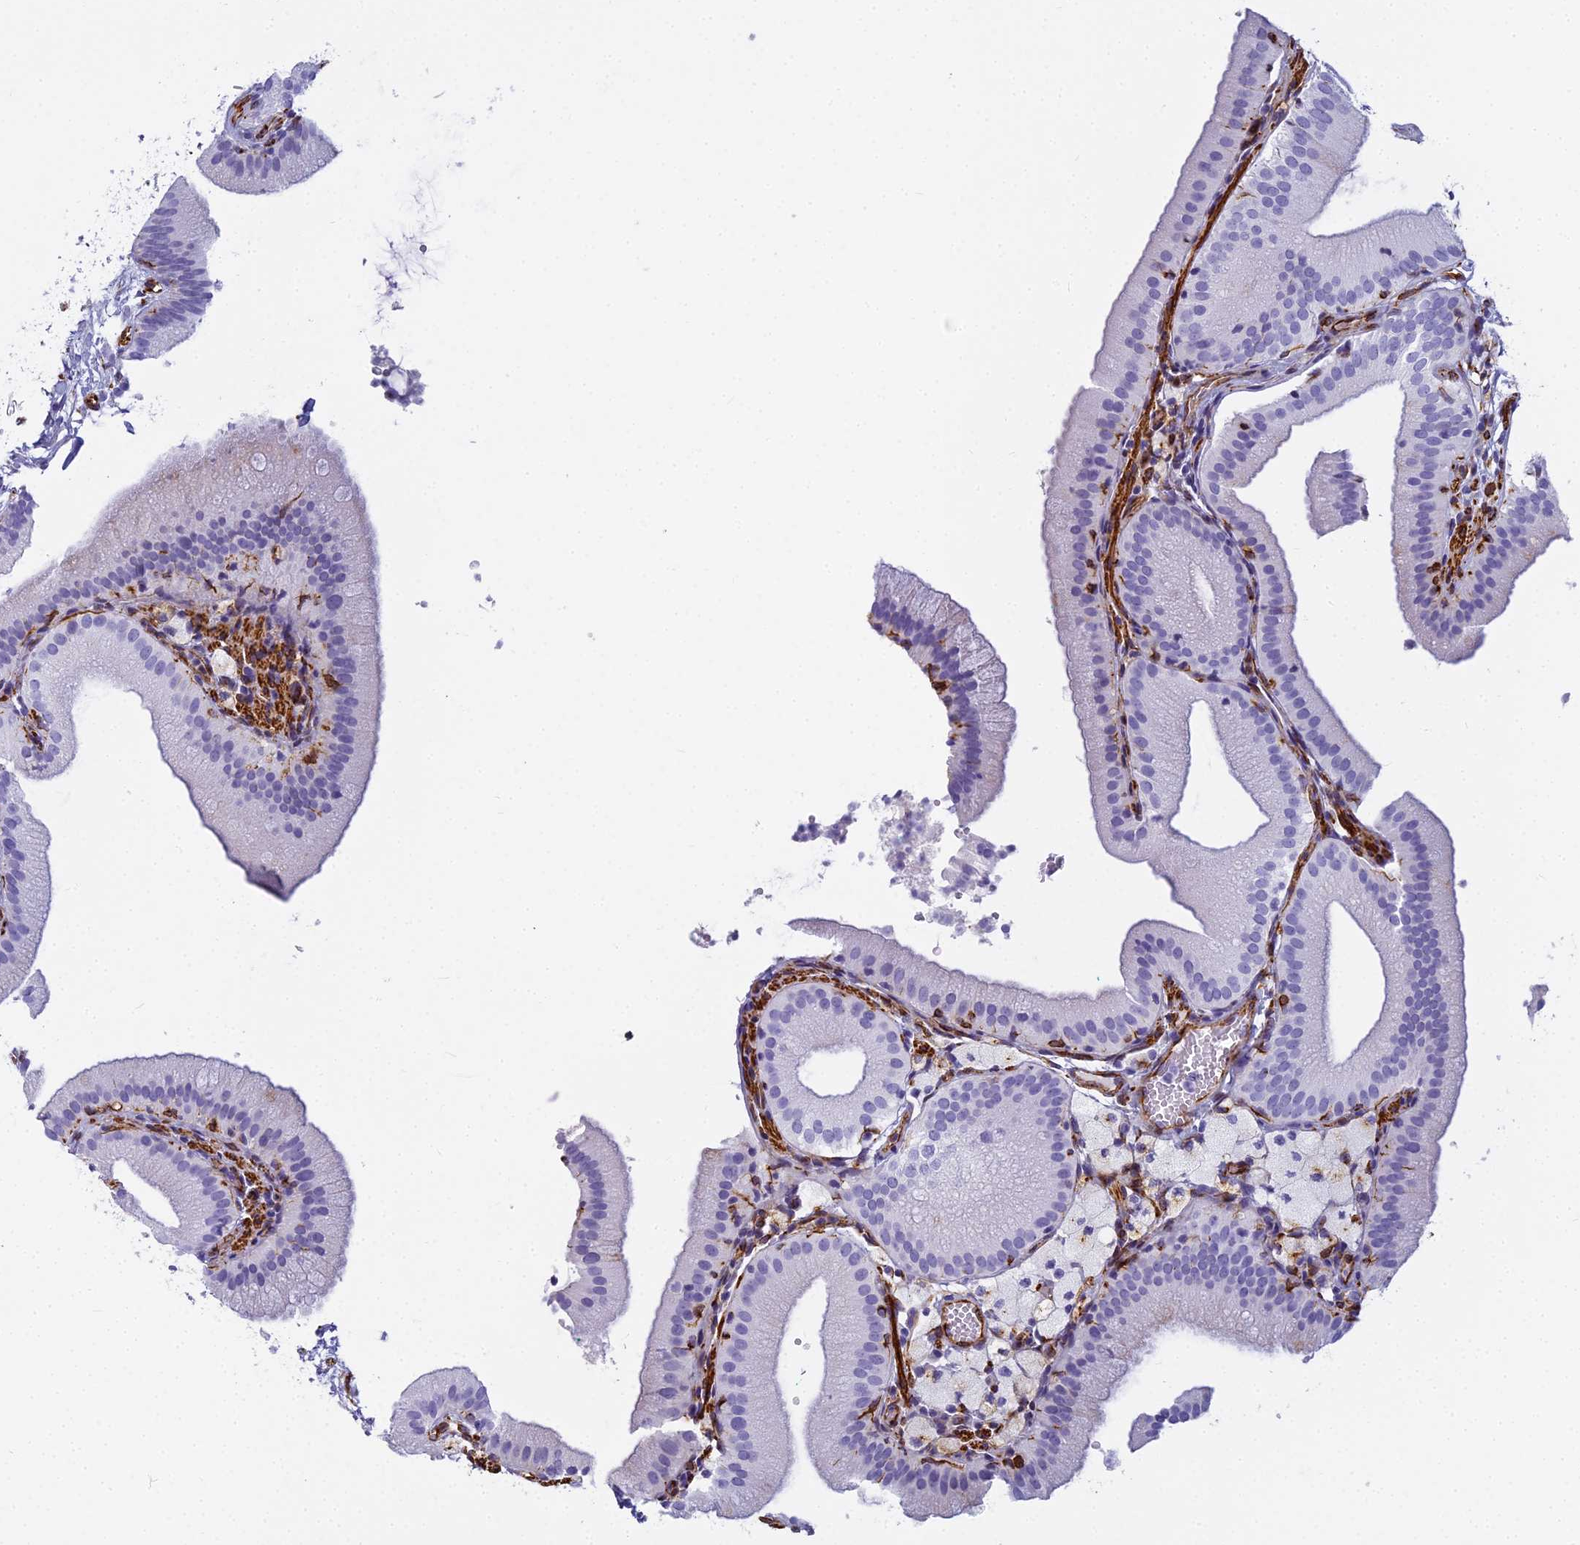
{"staining": {"intensity": "negative", "quantity": "none", "location": "none"}, "tissue": "gallbladder", "cell_type": "Glandular cells", "image_type": "normal", "snomed": [{"axis": "morphology", "description": "Normal tissue, NOS"}, {"axis": "topography", "description": "Gallbladder"}], "caption": "Gallbladder stained for a protein using immunohistochemistry (IHC) displays no expression glandular cells.", "gene": "ENSG00000265118", "patient": {"sex": "male", "age": 55}}